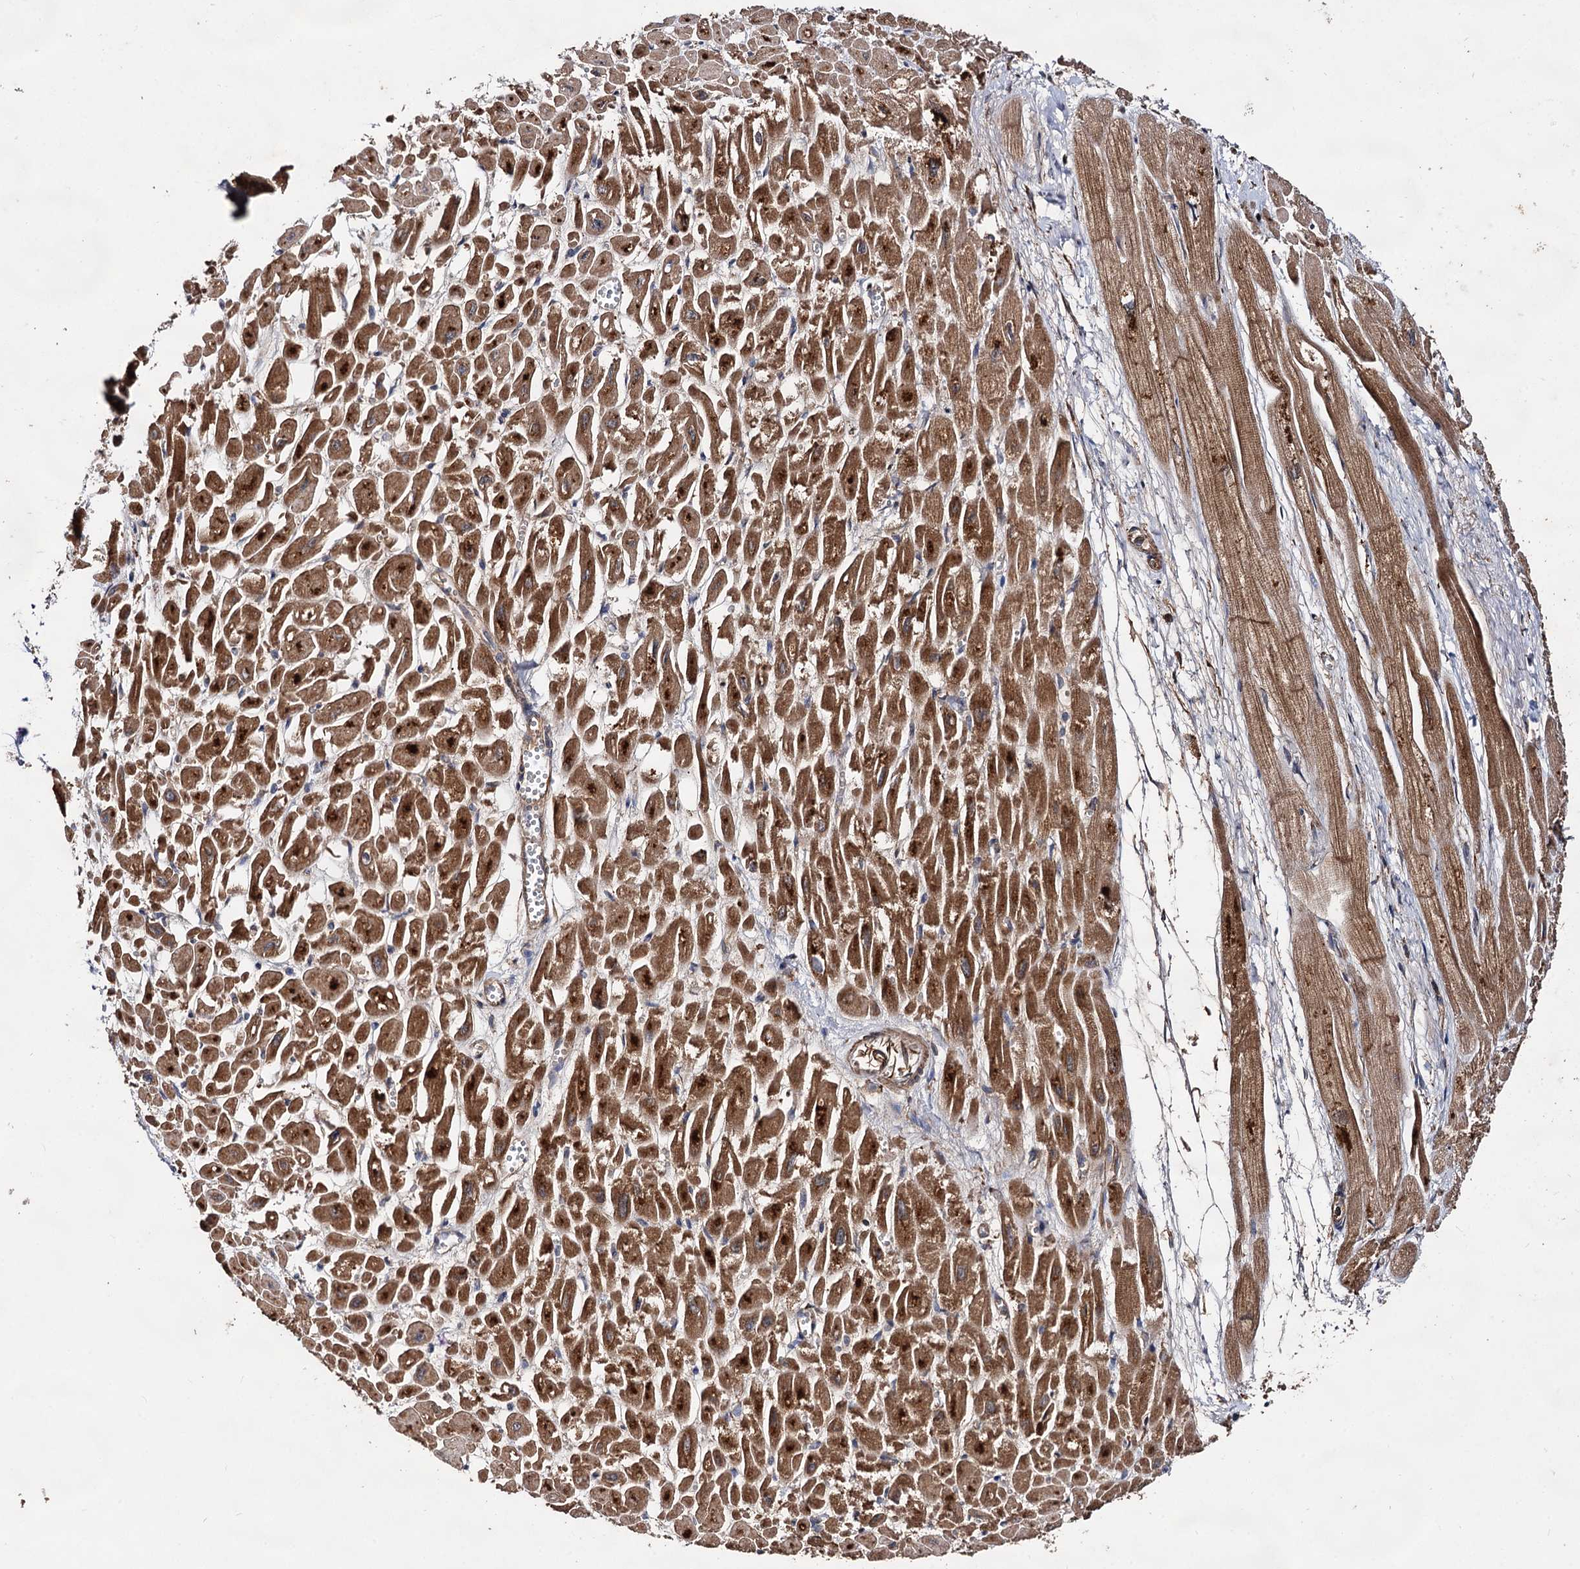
{"staining": {"intensity": "strong", "quantity": "25%-75%", "location": "cytoplasmic/membranous"}, "tissue": "heart muscle", "cell_type": "Cardiomyocytes", "image_type": "normal", "snomed": [{"axis": "morphology", "description": "Normal tissue, NOS"}, {"axis": "topography", "description": "Heart"}], "caption": "DAB immunohistochemical staining of normal human heart muscle demonstrates strong cytoplasmic/membranous protein positivity in about 25%-75% of cardiomyocytes. Immunohistochemistry (ihc) stains the protein of interest in brown and the nuclei are stained blue.", "gene": "TEX9", "patient": {"sex": "male", "age": 54}}